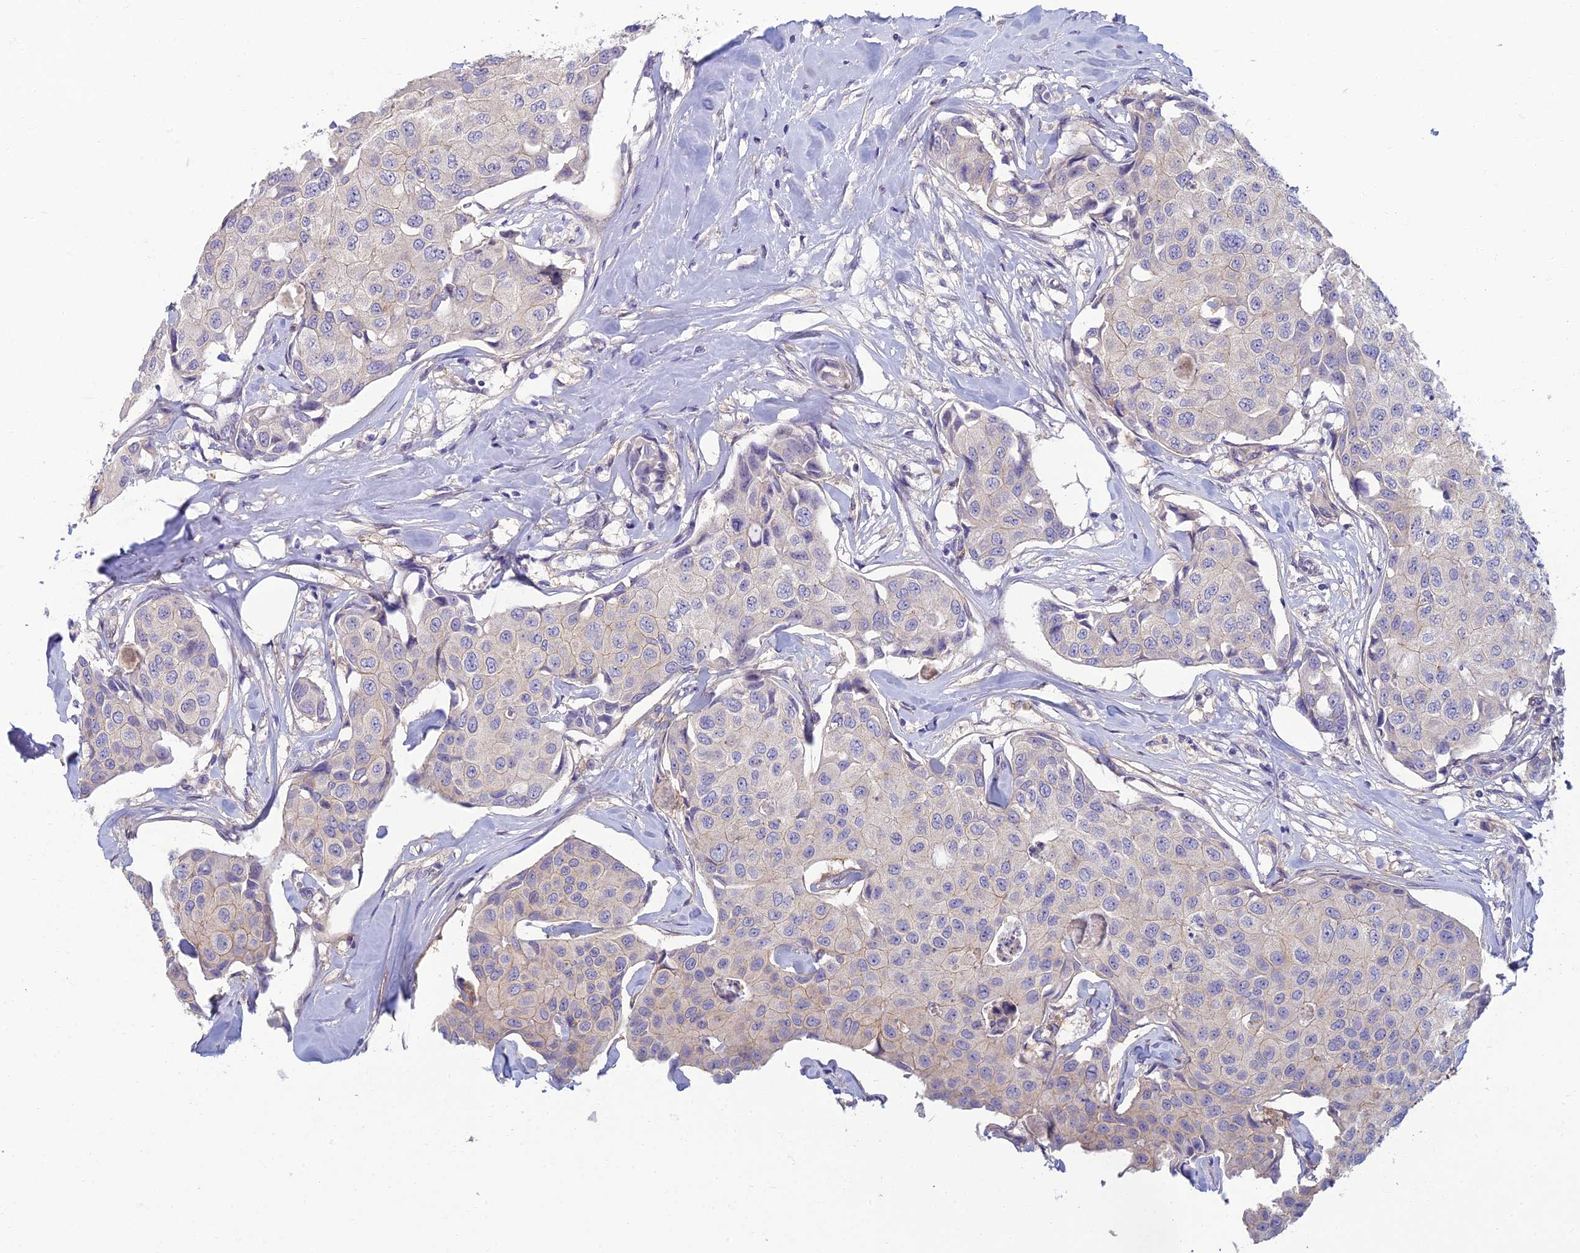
{"staining": {"intensity": "negative", "quantity": "none", "location": "none"}, "tissue": "breast cancer", "cell_type": "Tumor cells", "image_type": "cancer", "snomed": [{"axis": "morphology", "description": "Duct carcinoma"}, {"axis": "topography", "description": "Breast"}], "caption": "This is an immunohistochemistry (IHC) micrograph of intraductal carcinoma (breast). There is no expression in tumor cells.", "gene": "NEURL1", "patient": {"sex": "female", "age": 80}}